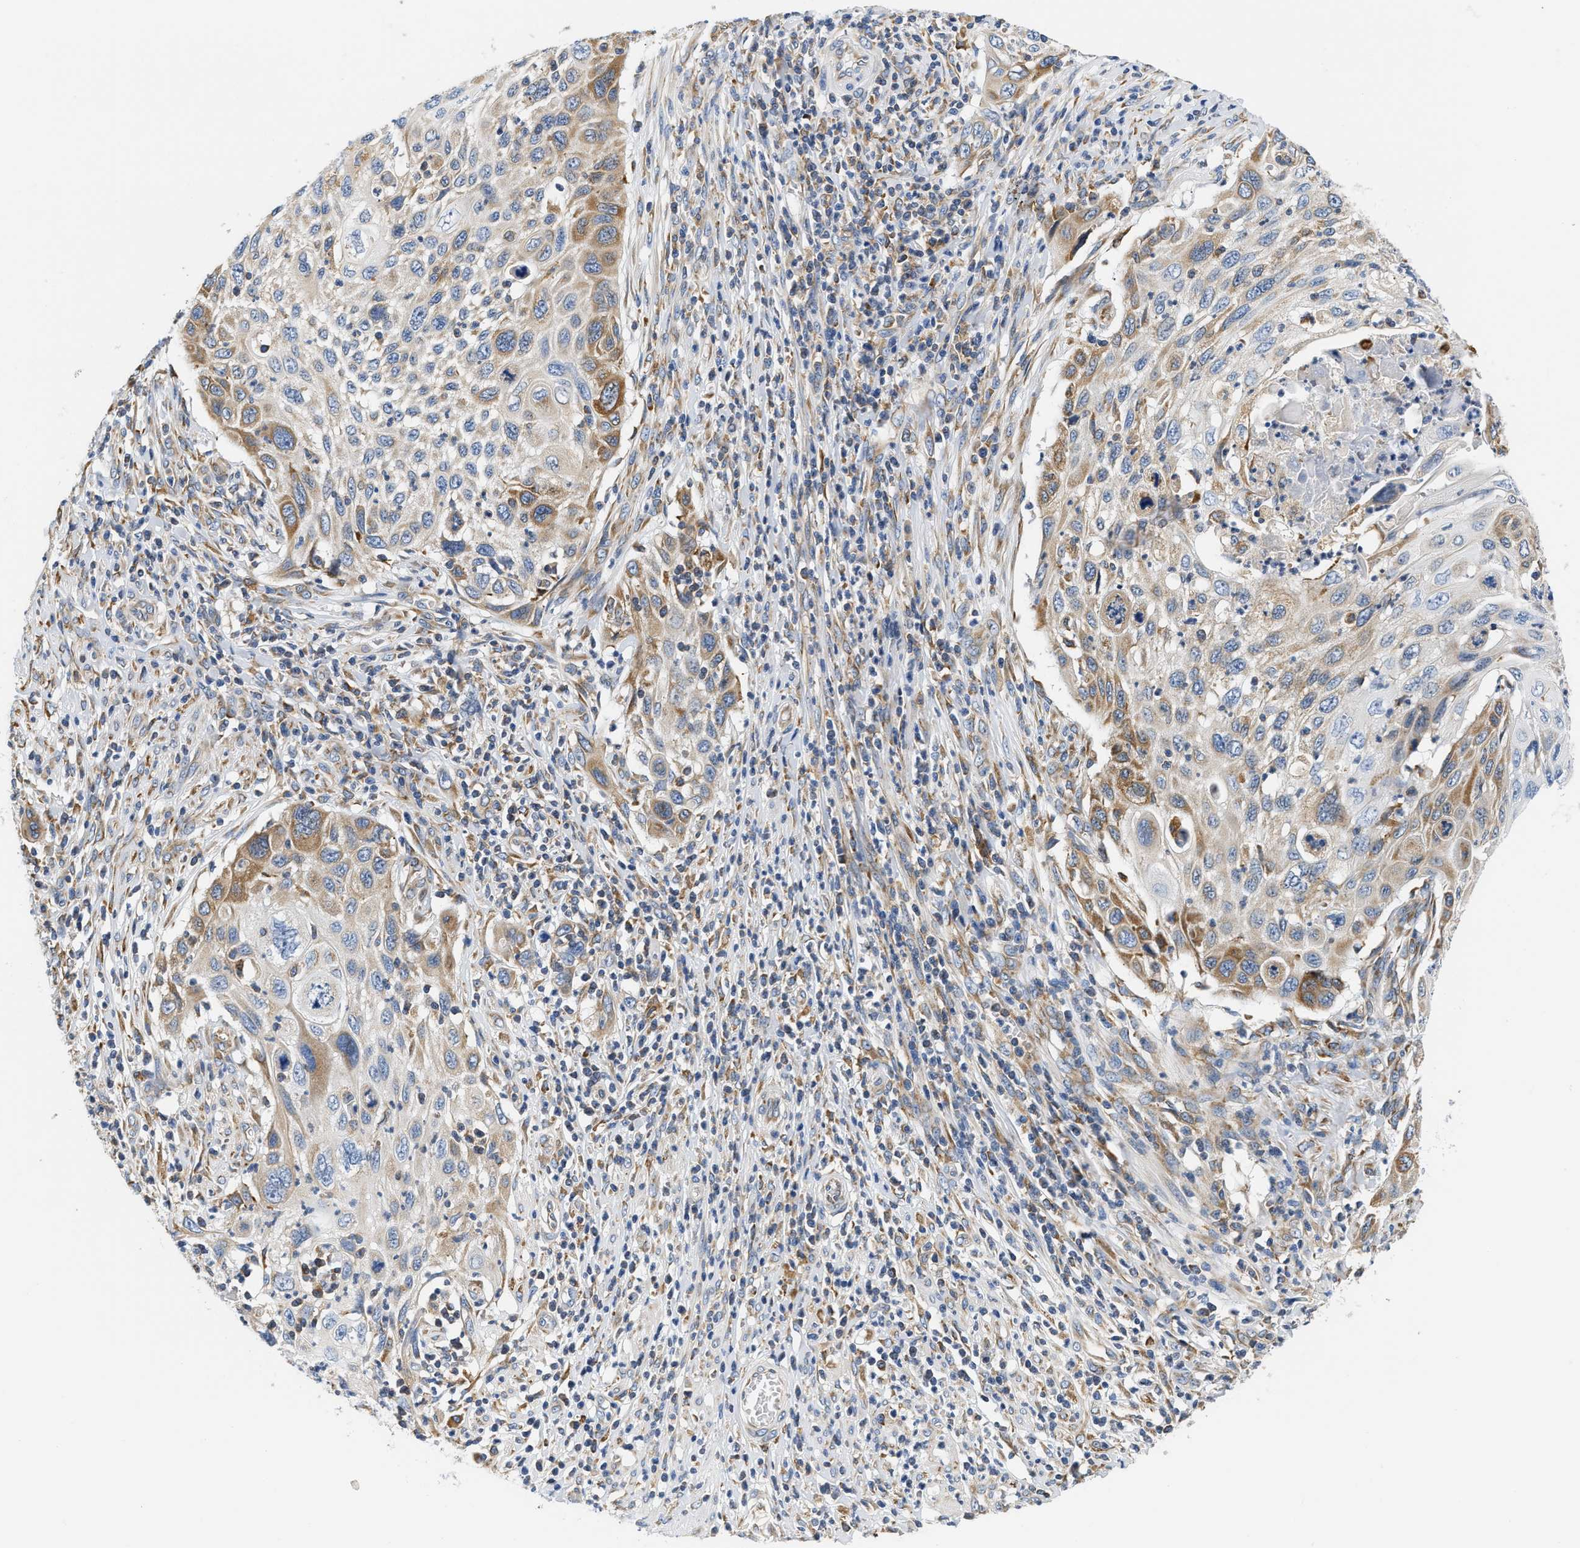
{"staining": {"intensity": "moderate", "quantity": "25%-75%", "location": "cytoplasmic/membranous"}, "tissue": "cervical cancer", "cell_type": "Tumor cells", "image_type": "cancer", "snomed": [{"axis": "morphology", "description": "Squamous cell carcinoma, NOS"}, {"axis": "topography", "description": "Cervix"}], "caption": "Protein staining shows moderate cytoplasmic/membranous expression in about 25%-75% of tumor cells in cervical cancer. Using DAB (3,3'-diaminobenzidine) (brown) and hematoxylin (blue) stains, captured at high magnification using brightfield microscopy.", "gene": "HDHD3", "patient": {"sex": "female", "age": 70}}